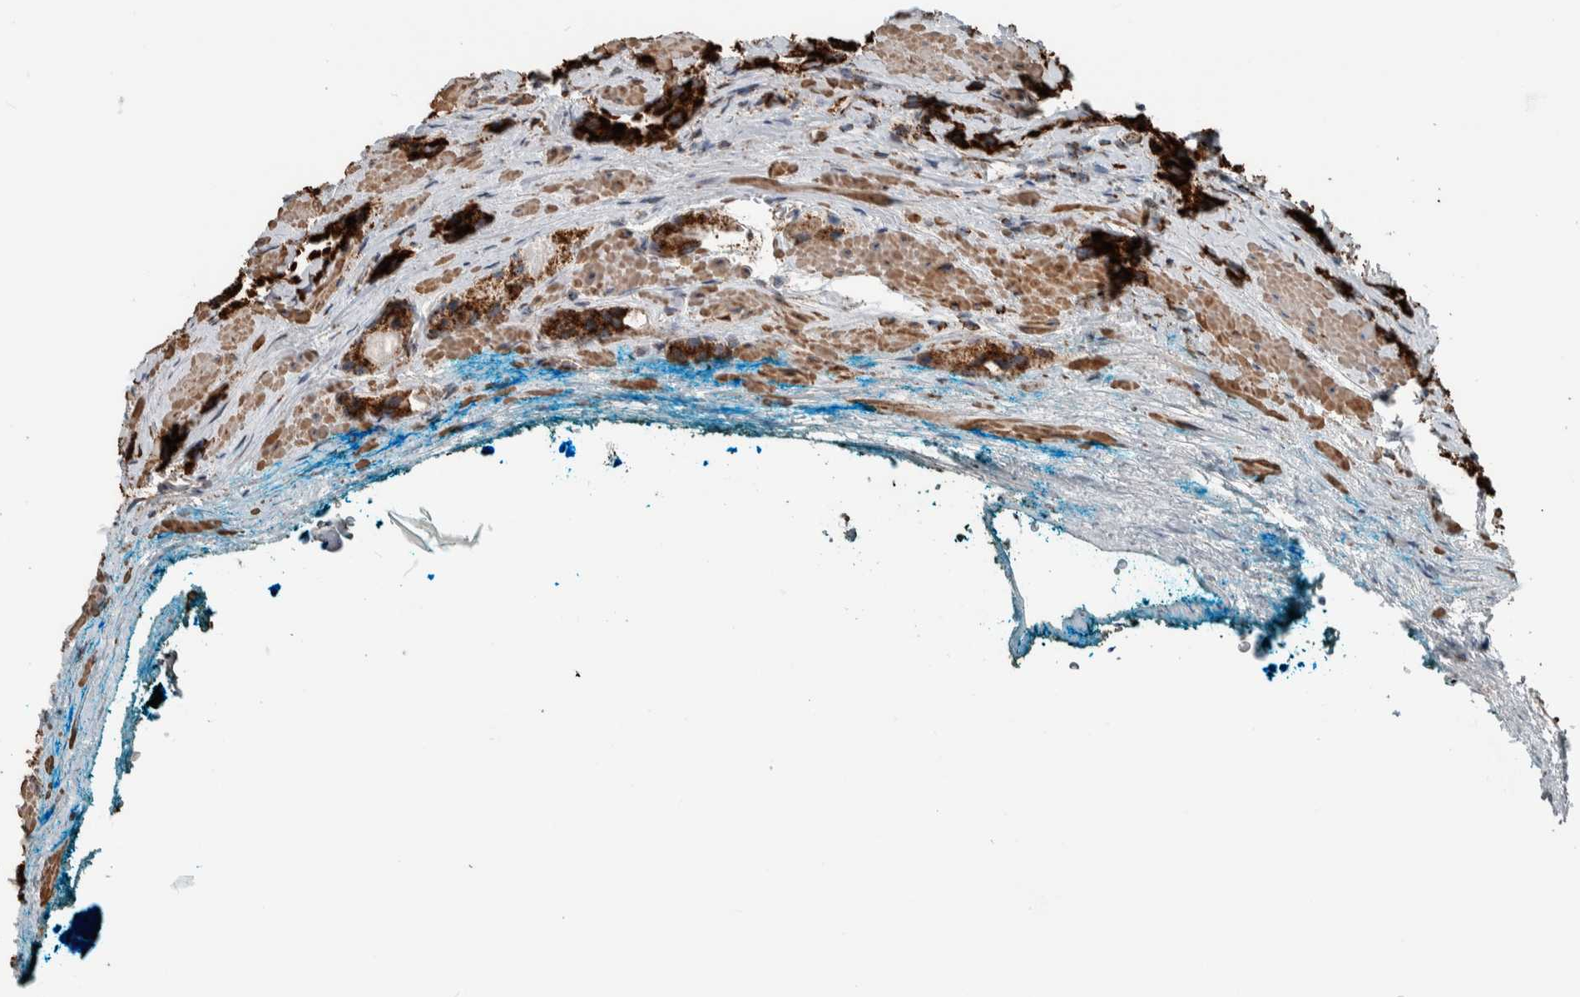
{"staining": {"intensity": "strong", "quantity": ">75%", "location": "cytoplasmic/membranous"}, "tissue": "prostate cancer", "cell_type": "Tumor cells", "image_type": "cancer", "snomed": [{"axis": "morphology", "description": "Adenocarcinoma, High grade"}, {"axis": "topography", "description": "Prostate"}], "caption": "The histopathology image exhibits a brown stain indicating the presence of a protein in the cytoplasmic/membranous of tumor cells in adenocarcinoma (high-grade) (prostate).", "gene": "CNTROB", "patient": {"sex": "male", "age": 63}}